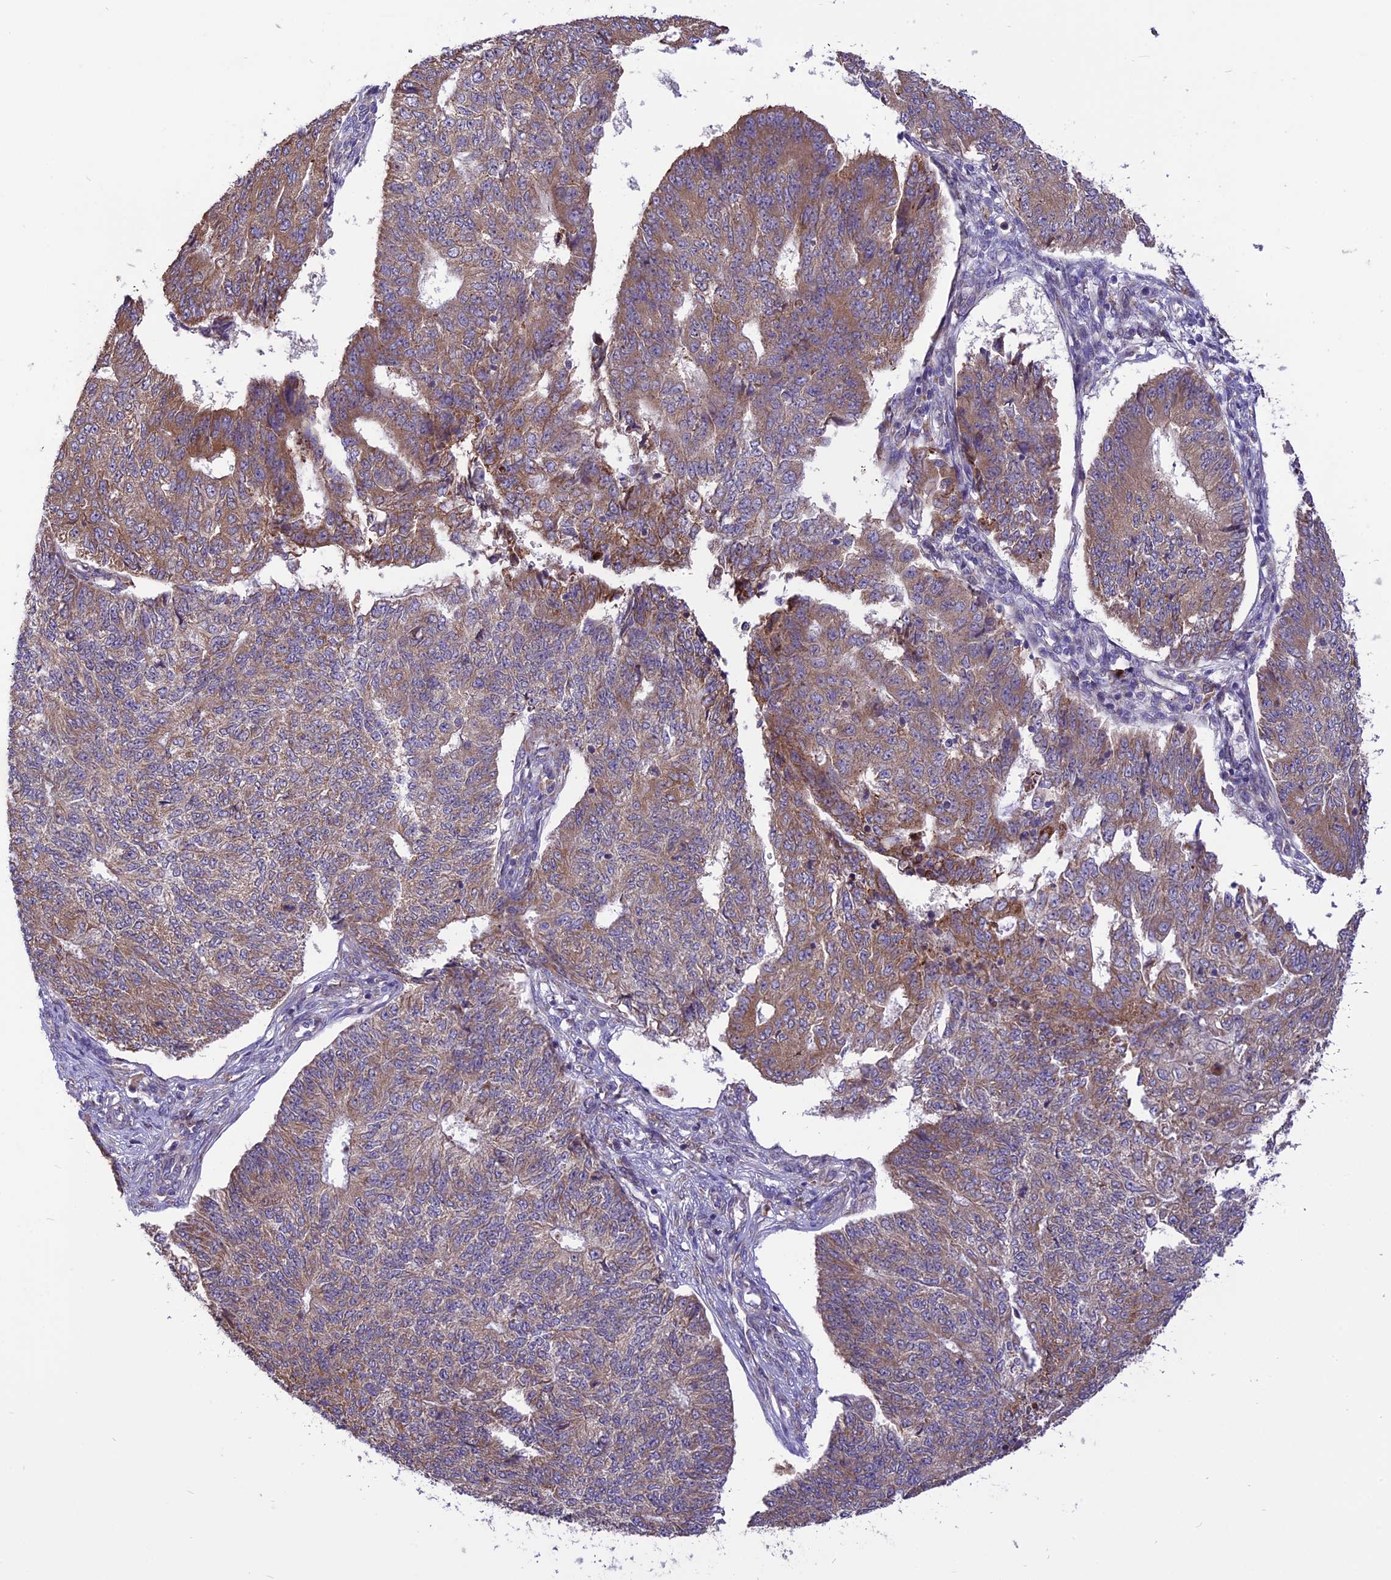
{"staining": {"intensity": "moderate", "quantity": ">75%", "location": "cytoplasmic/membranous"}, "tissue": "endometrial cancer", "cell_type": "Tumor cells", "image_type": "cancer", "snomed": [{"axis": "morphology", "description": "Adenocarcinoma, NOS"}, {"axis": "topography", "description": "Endometrium"}], "caption": "Endometrial cancer (adenocarcinoma) tissue displays moderate cytoplasmic/membranous expression in about >75% of tumor cells, visualized by immunohistochemistry.", "gene": "ARMCX6", "patient": {"sex": "female", "age": 32}}